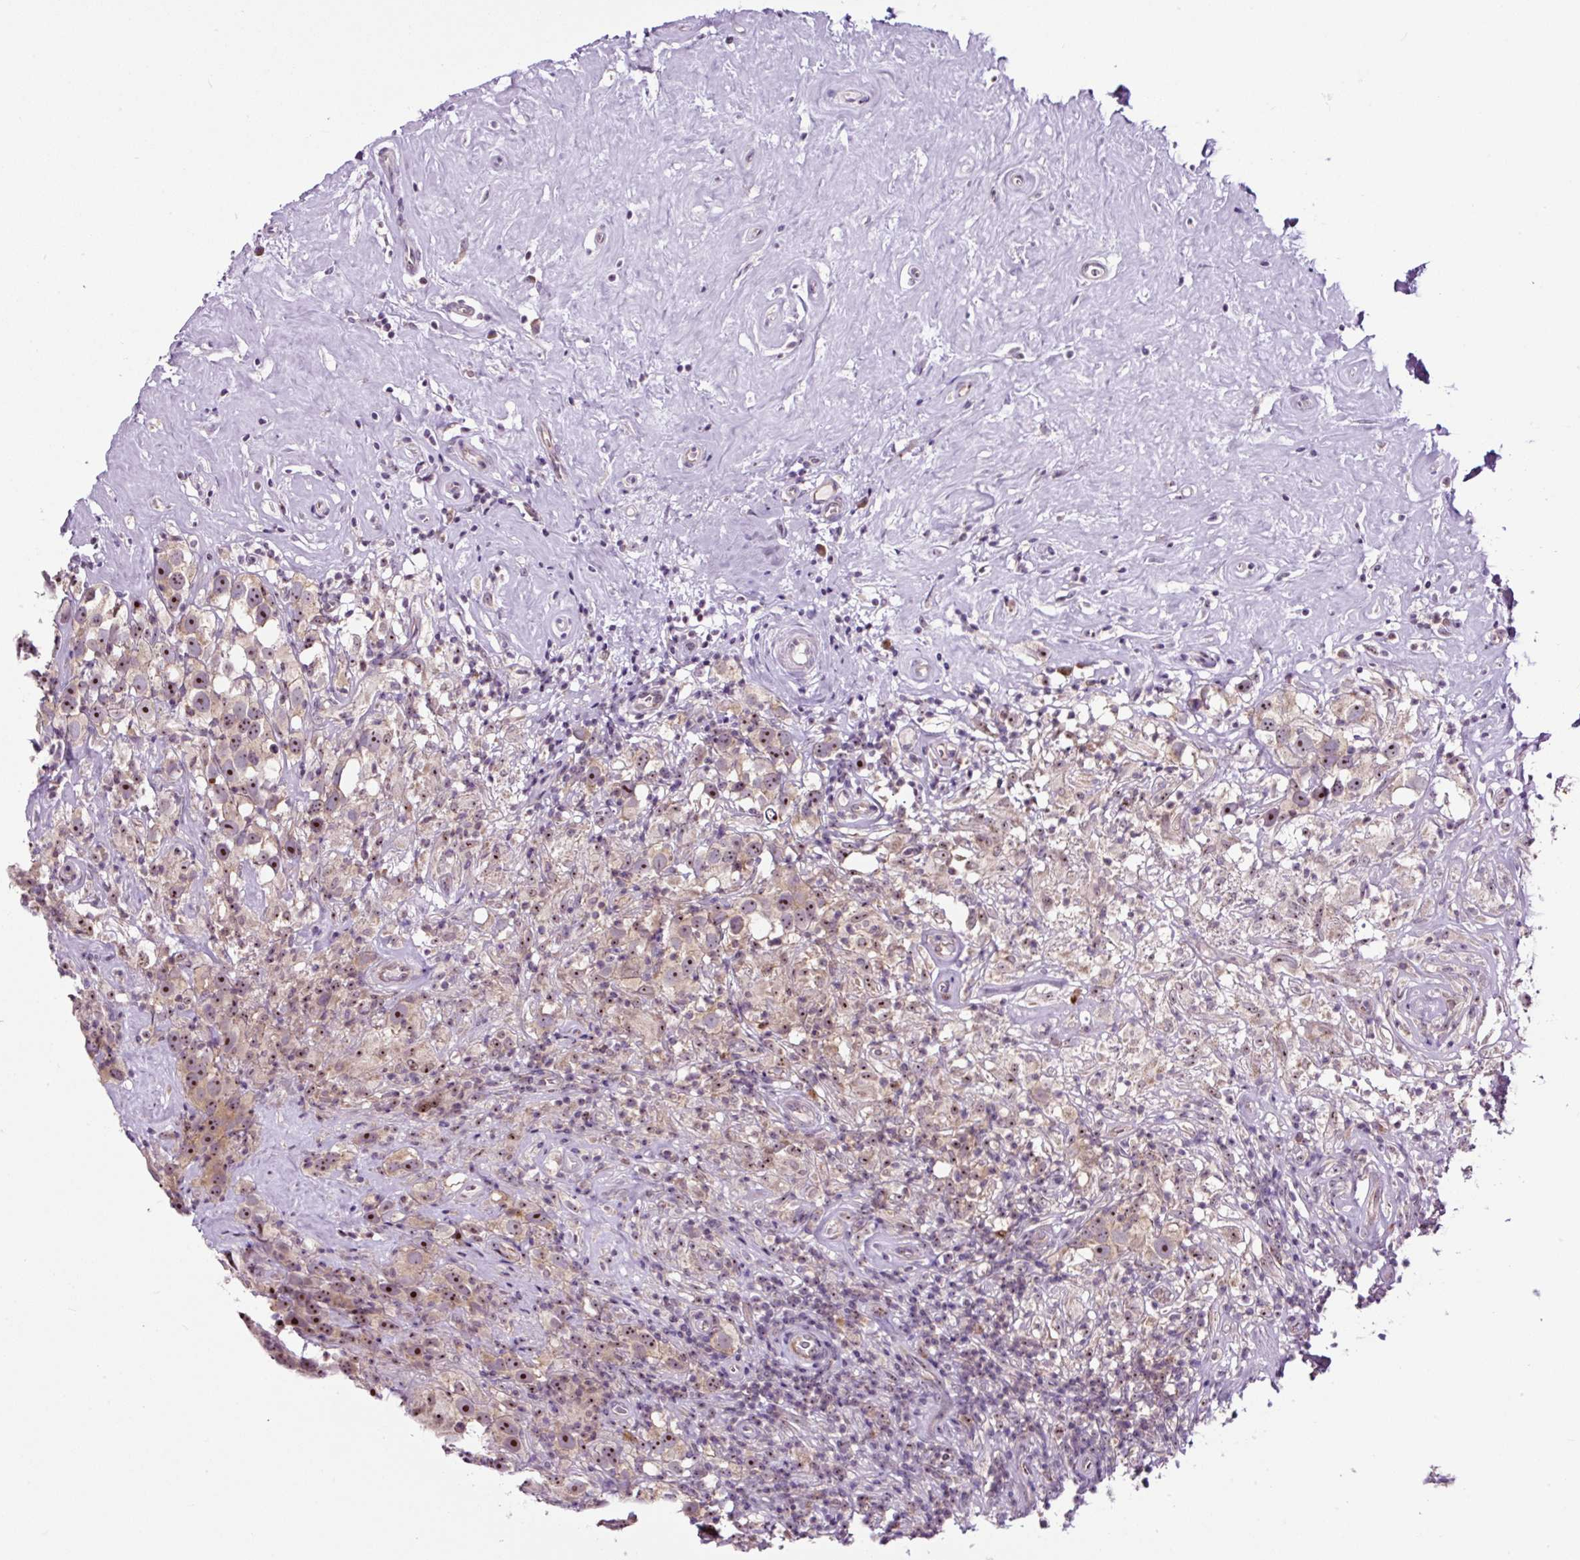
{"staining": {"intensity": "moderate", "quantity": ">75%", "location": "cytoplasmic/membranous,nuclear"}, "tissue": "testis cancer", "cell_type": "Tumor cells", "image_type": "cancer", "snomed": [{"axis": "morphology", "description": "Seminoma, NOS"}, {"axis": "topography", "description": "Testis"}], "caption": "A medium amount of moderate cytoplasmic/membranous and nuclear positivity is identified in approximately >75% of tumor cells in seminoma (testis) tissue.", "gene": "NOM1", "patient": {"sex": "male", "age": 49}}